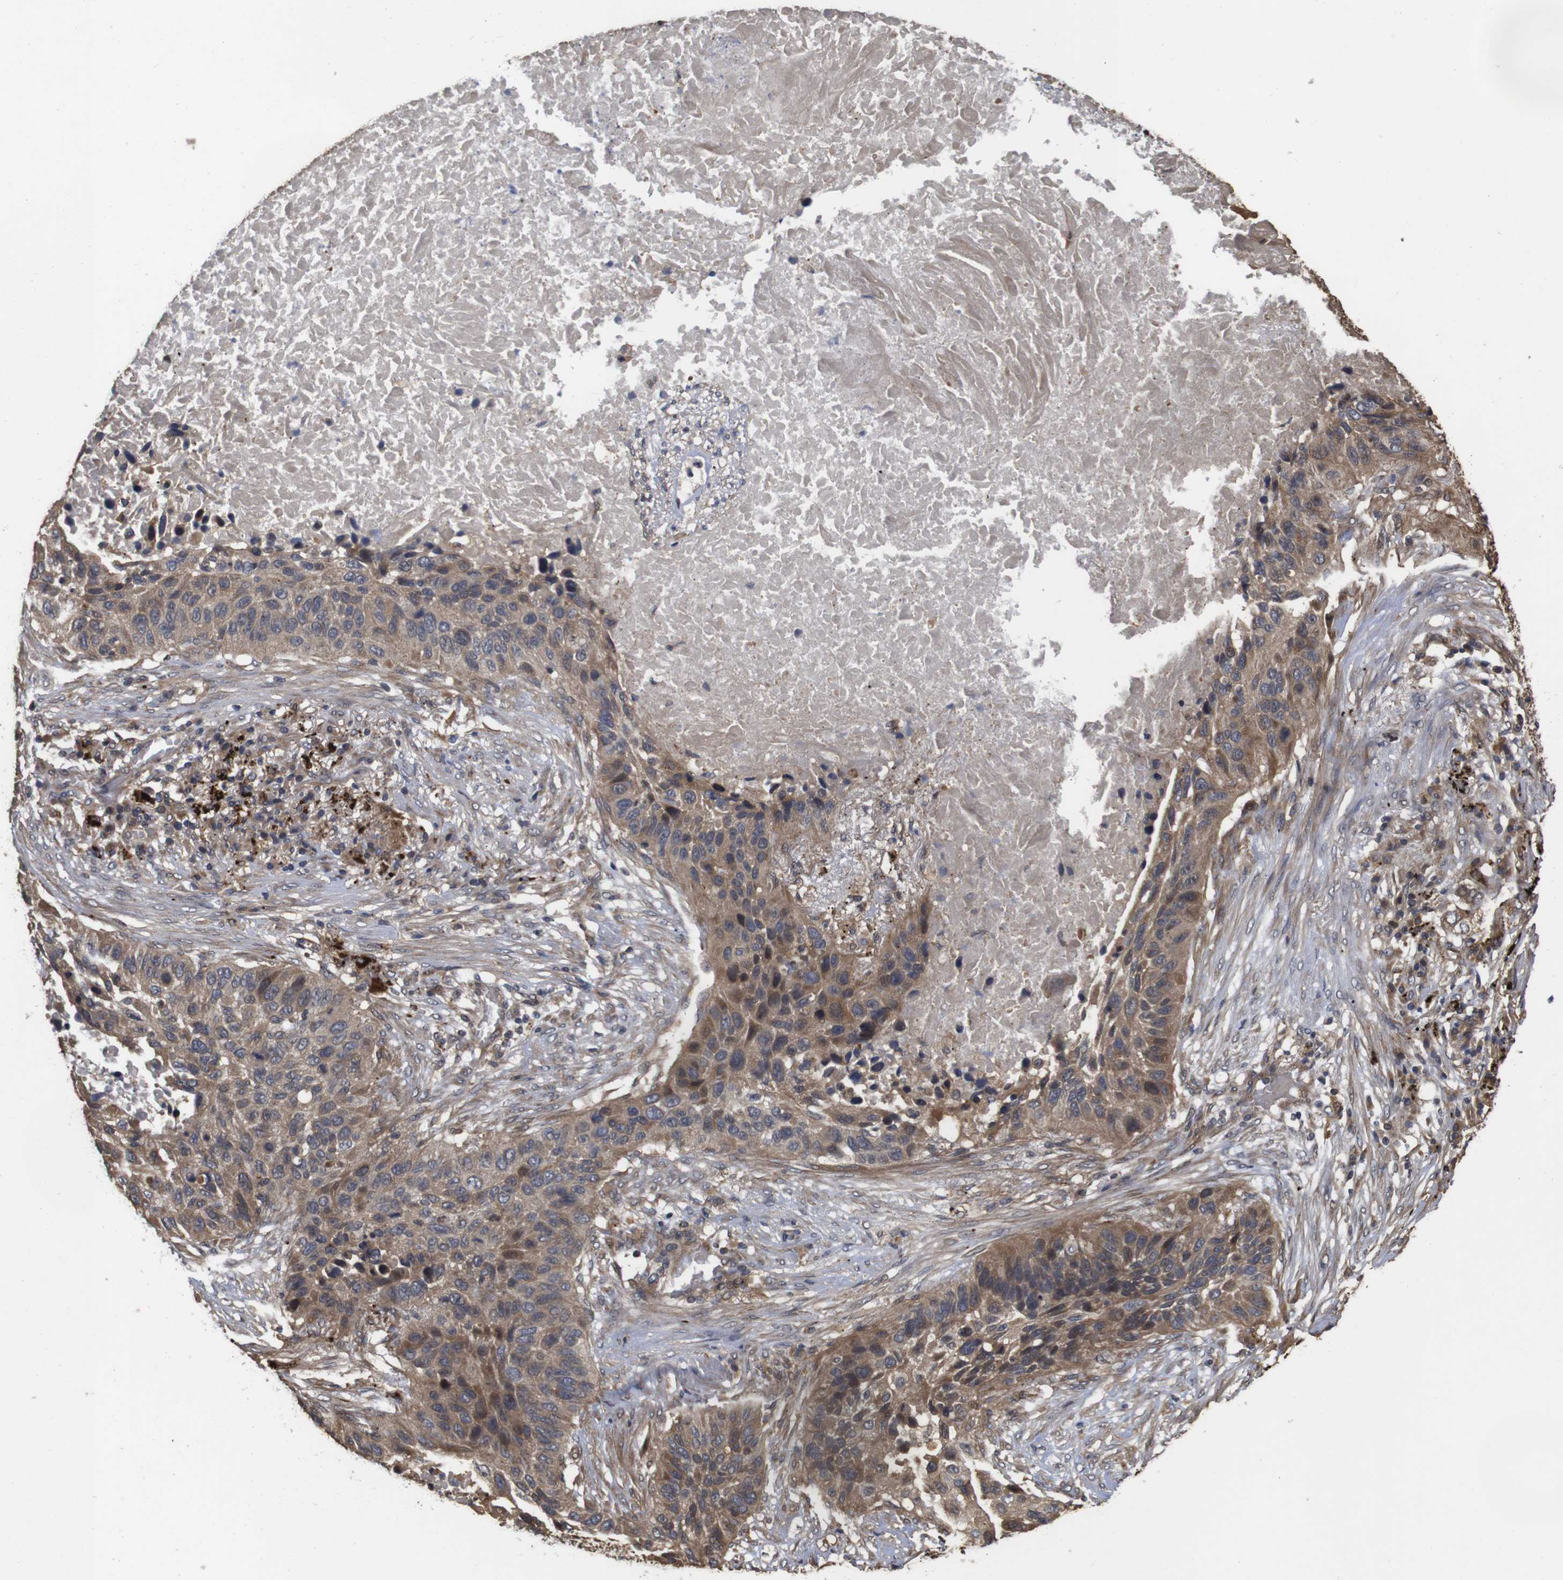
{"staining": {"intensity": "moderate", "quantity": ">75%", "location": "cytoplasmic/membranous"}, "tissue": "lung cancer", "cell_type": "Tumor cells", "image_type": "cancer", "snomed": [{"axis": "morphology", "description": "Squamous cell carcinoma, NOS"}, {"axis": "topography", "description": "Lung"}], "caption": "Tumor cells show medium levels of moderate cytoplasmic/membranous staining in about >75% of cells in human lung cancer.", "gene": "PTPN14", "patient": {"sex": "male", "age": 57}}